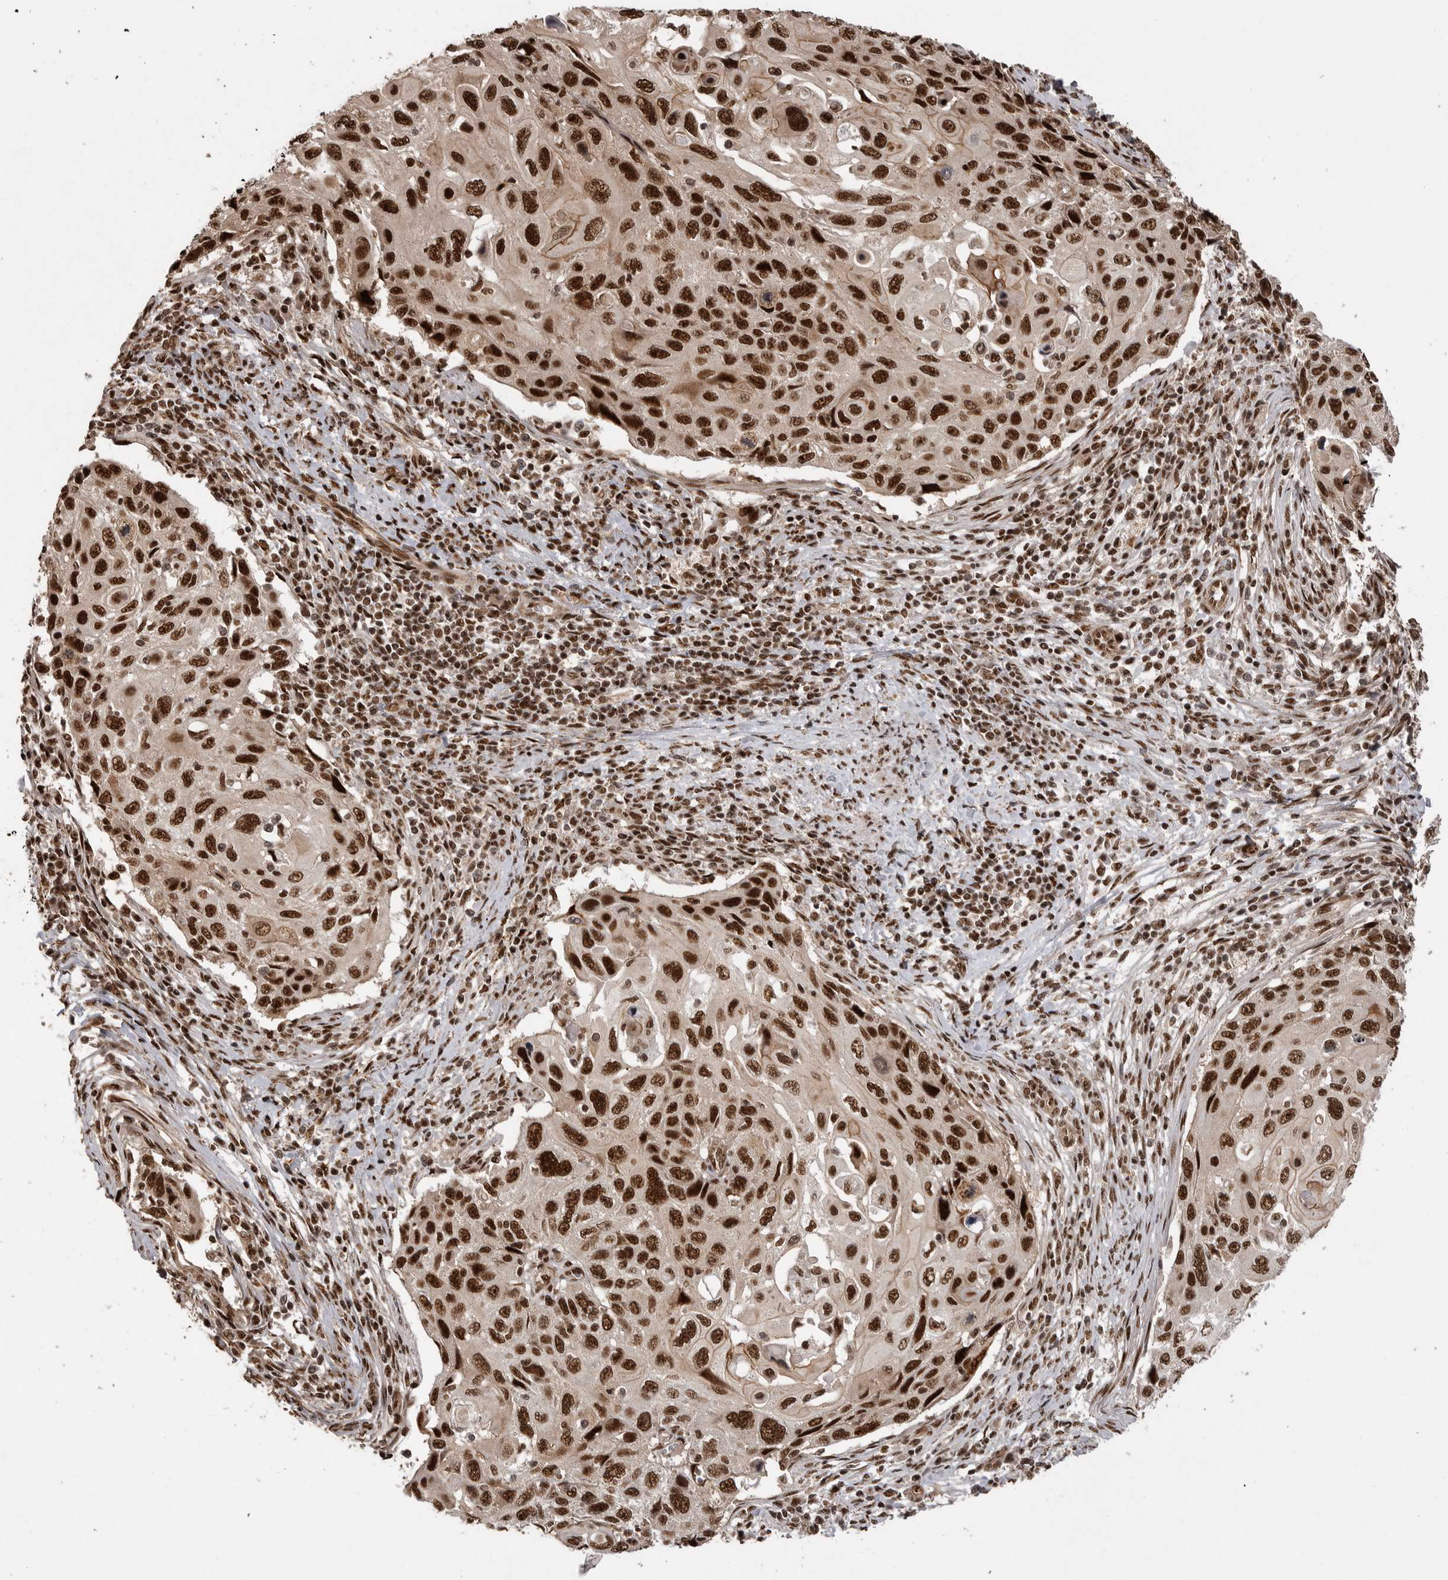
{"staining": {"intensity": "strong", "quantity": ">75%", "location": "nuclear"}, "tissue": "cervical cancer", "cell_type": "Tumor cells", "image_type": "cancer", "snomed": [{"axis": "morphology", "description": "Squamous cell carcinoma, NOS"}, {"axis": "topography", "description": "Cervix"}], "caption": "IHC of cervical cancer reveals high levels of strong nuclear expression in approximately >75% of tumor cells. (DAB IHC, brown staining for protein, blue staining for nuclei).", "gene": "PPP1R8", "patient": {"sex": "female", "age": 70}}